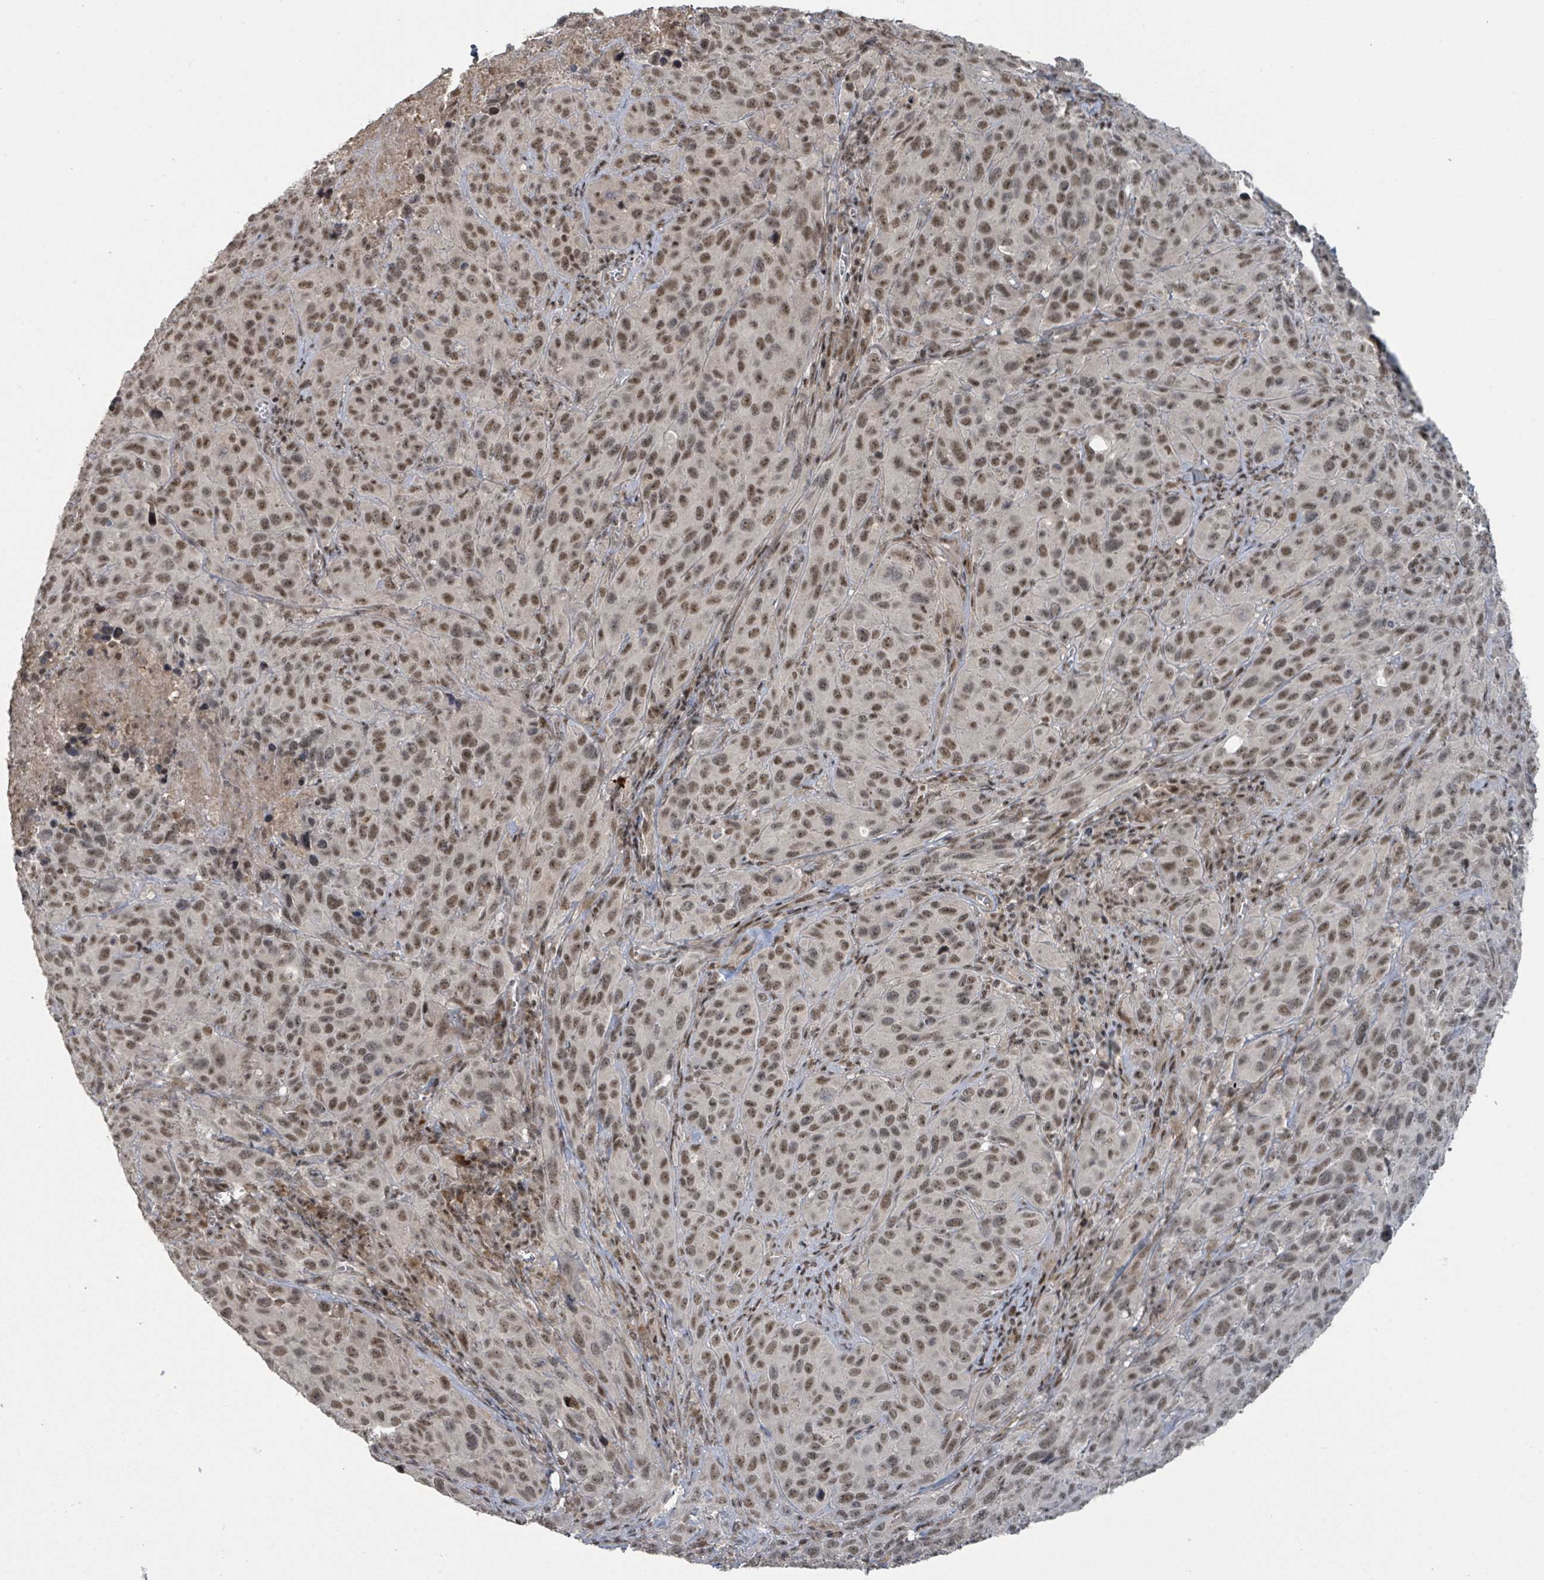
{"staining": {"intensity": "moderate", "quantity": ">75%", "location": "nuclear"}, "tissue": "cervical cancer", "cell_type": "Tumor cells", "image_type": "cancer", "snomed": [{"axis": "morphology", "description": "Squamous cell carcinoma, NOS"}, {"axis": "topography", "description": "Cervix"}], "caption": "Cervical cancer stained with immunohistochemistry (IHC) demonstrates moderate nuclear positivity in about >75% of tumor cells.", "gene": "ZBTB14", "patient": {"sex": "female", "age": 51}}